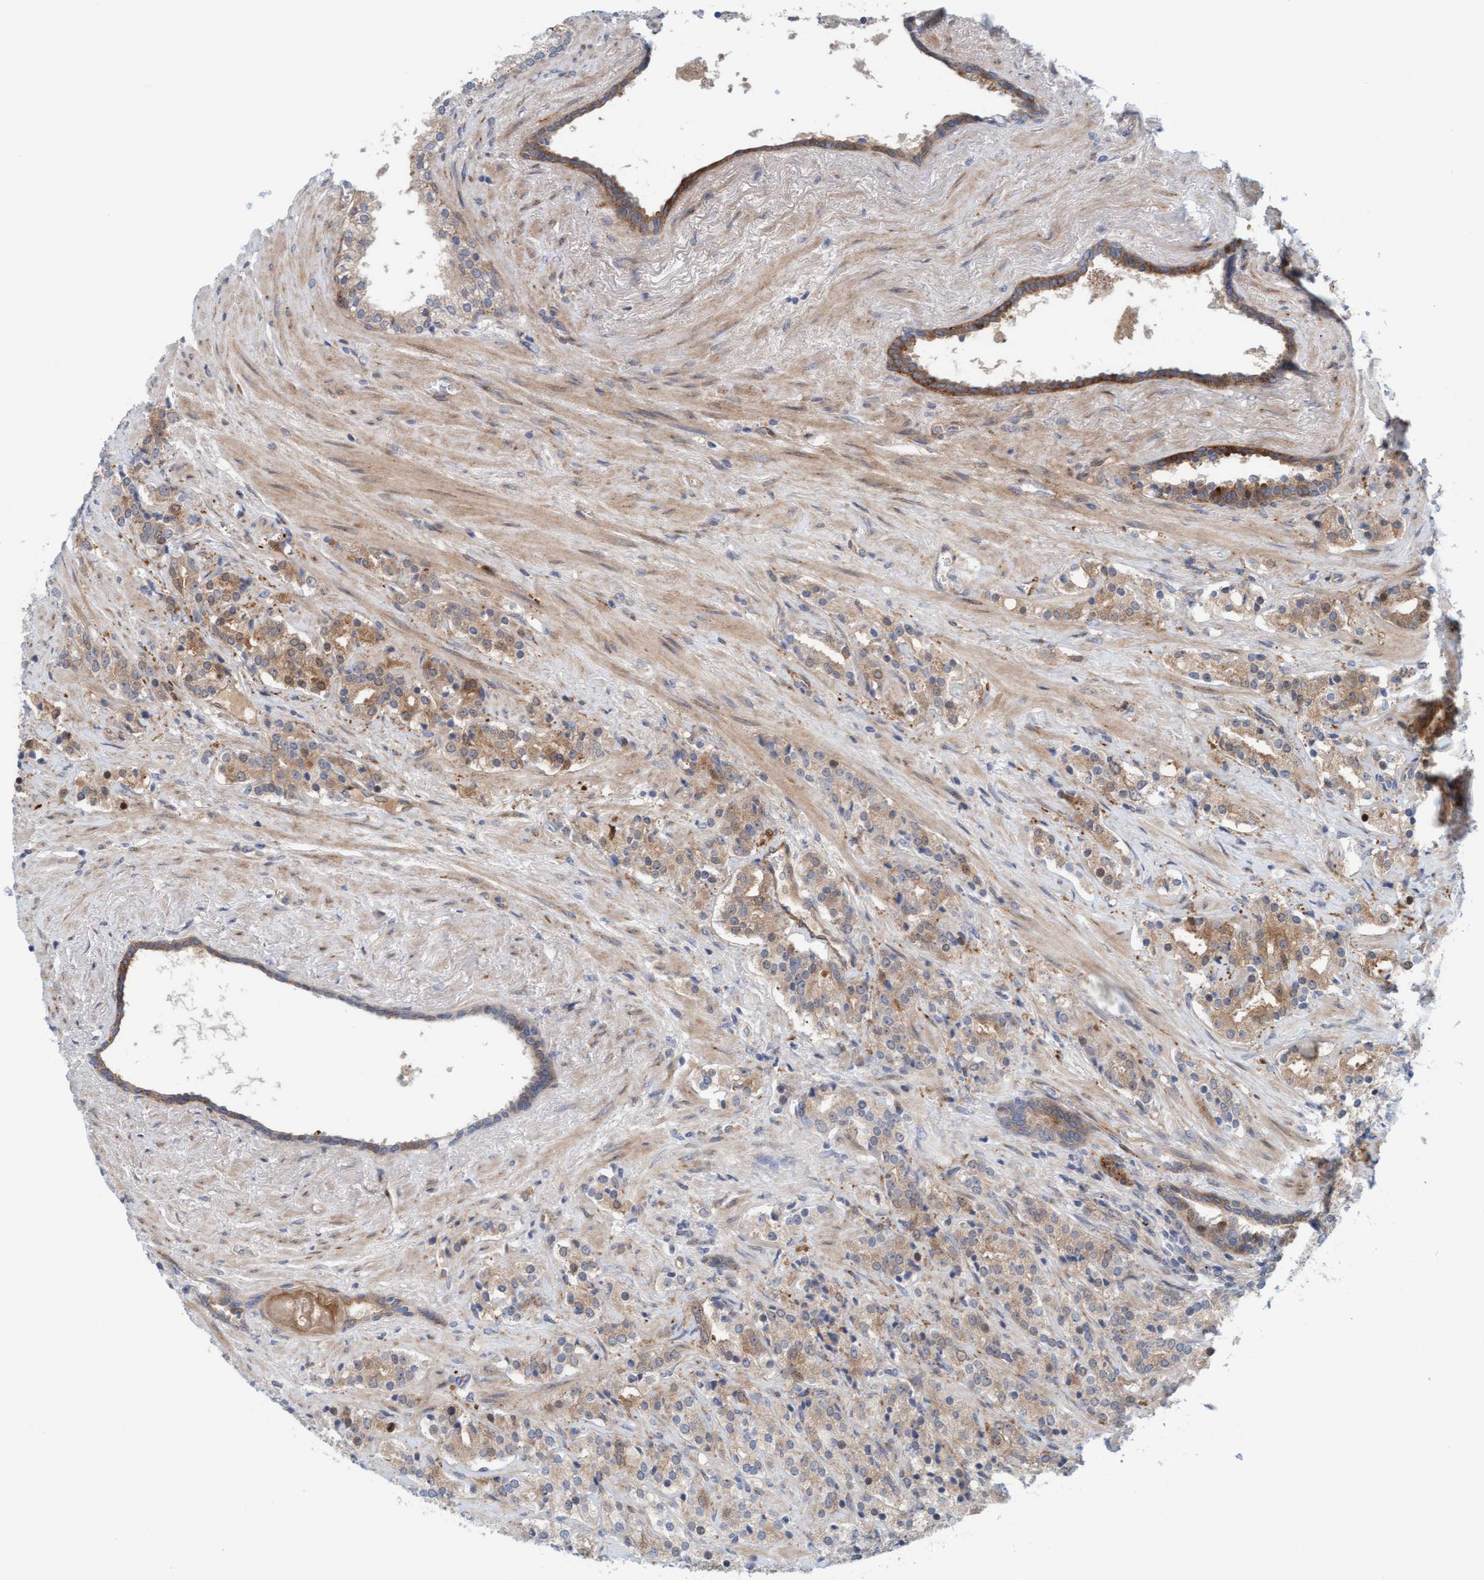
{"staining": {"intensity": "moderate", "quantity": ">75%", "location": "cytoplasmic/membranous"}, "tissue": "prostate cancer", "cell_type": "Tumor cells", "image_type": "cancer", "snomed": [{"axis": "morphology", "description": "Adenocarcinoma, High grade"}, {"axis": "topography", "description": "Prostate"}], "caption": "The photomicrograph exhibits a brown stain indicating the presence of a protein in the cytoplasmic/membranous of tumor cells in high-grade adenocarcinoma (prostate). The staining is performed using DAB brown chromogen to label protein expression. The nuclei are counter-stained blue using hematoxylin.", "gene": "EIF4EBP1", "patient": {"sex": "male", "age": 71}}